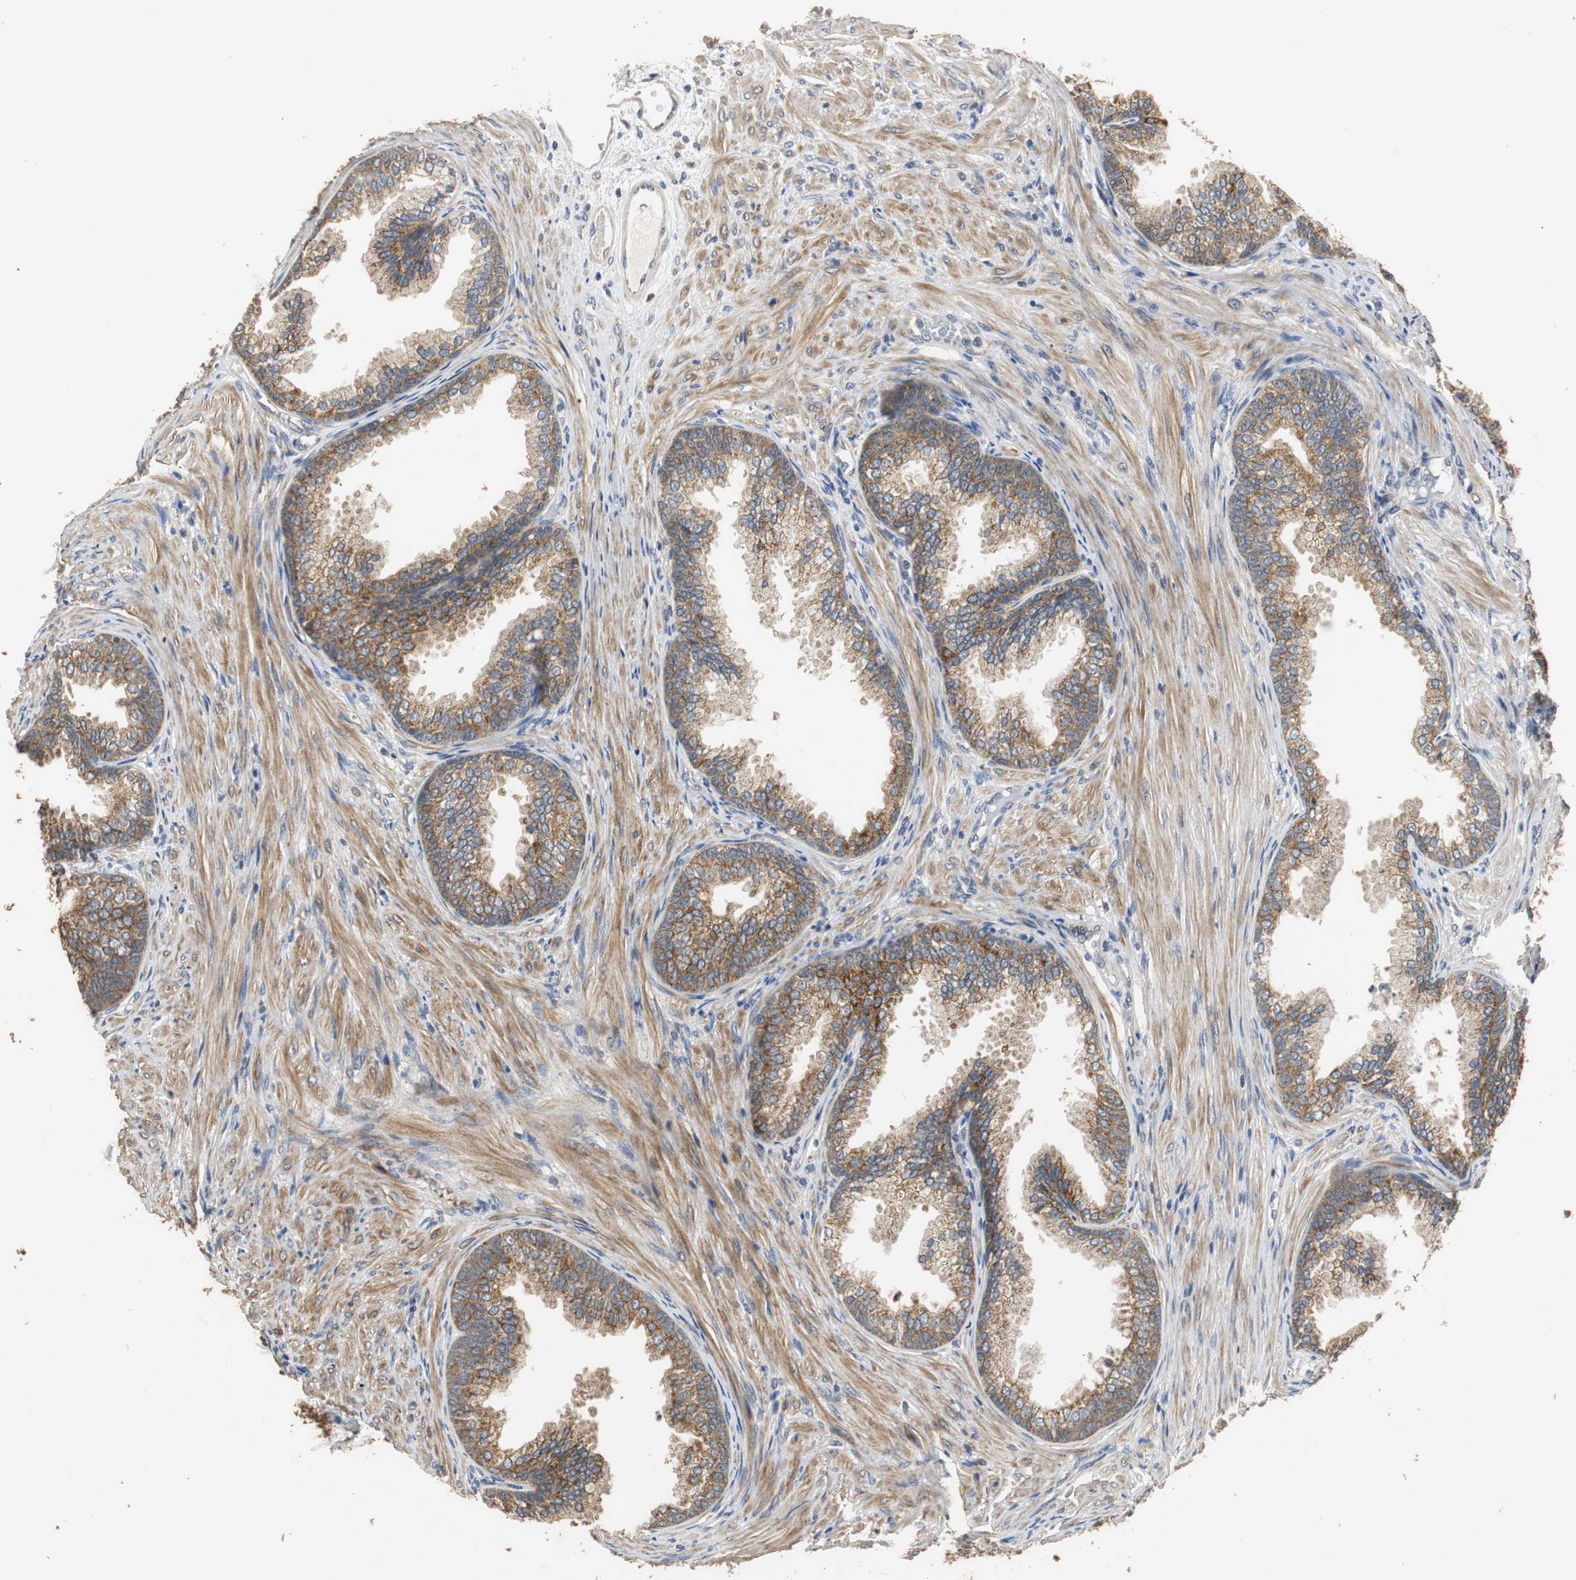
{"staining": {"intensity": "moderate", "quantity": ">75%", "location": "cytoplasmic/membranous"}, "tissue": "prostate", "cell_type": "Glandular cells", "image_type": "normal", "snomed": [{"axis": "morphology", "description": "Normal tissue, NOS"}, {"axis": "topography", "description": "Prostate"}], "caption": "Immunohistochemistry of benign human prostate shows medium levels of moderate cytoplasmic/membranous positivity in approximately >75% of glandular cells.", "gene": "HMGCL", "patient": {"sex": "male", "age": 76}}